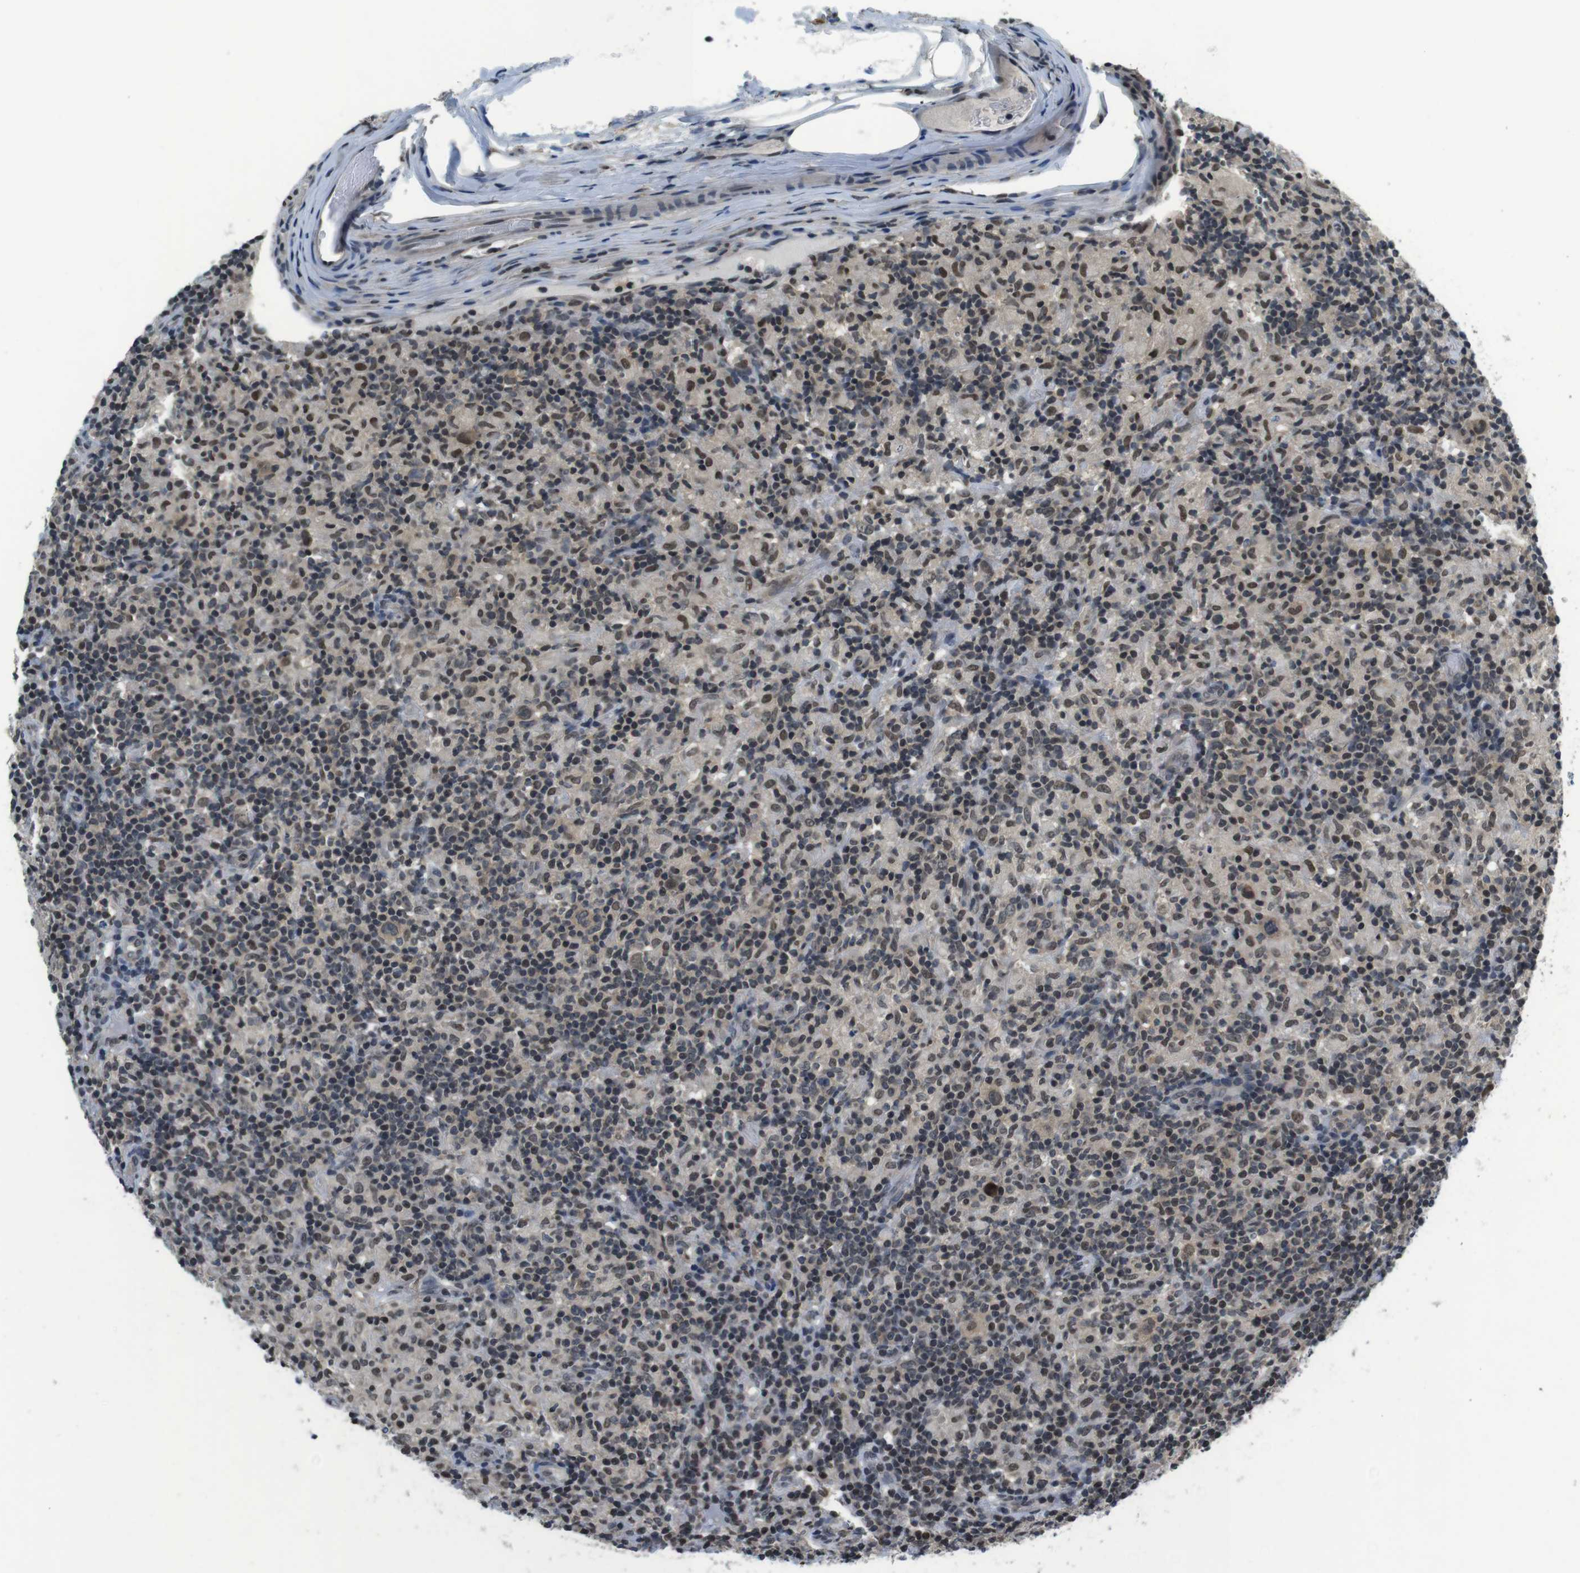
{"staining": {"intensity": "moderate", "quantity": ">75%", "location": "cytoplasmic/membranous,nuclear"}, "tissue": "lymphoma", "cell_type": "Tumor cells", "image_type": "cancer", "snomed": [{"axis": "morphology", "description": "Hodgkin's disease, NOS"}, {"axis": "topography", "description": "Lymph node"}], "caption": "Immunohistochemistry (DAB) staining of human lymphoma demonstrates moderate cytoplasmic/membranous and nuclear protein staining in approximately >75% of tumor cells.", "gene": "NEK4", "patient": {"sex": "male", "age": 70}}